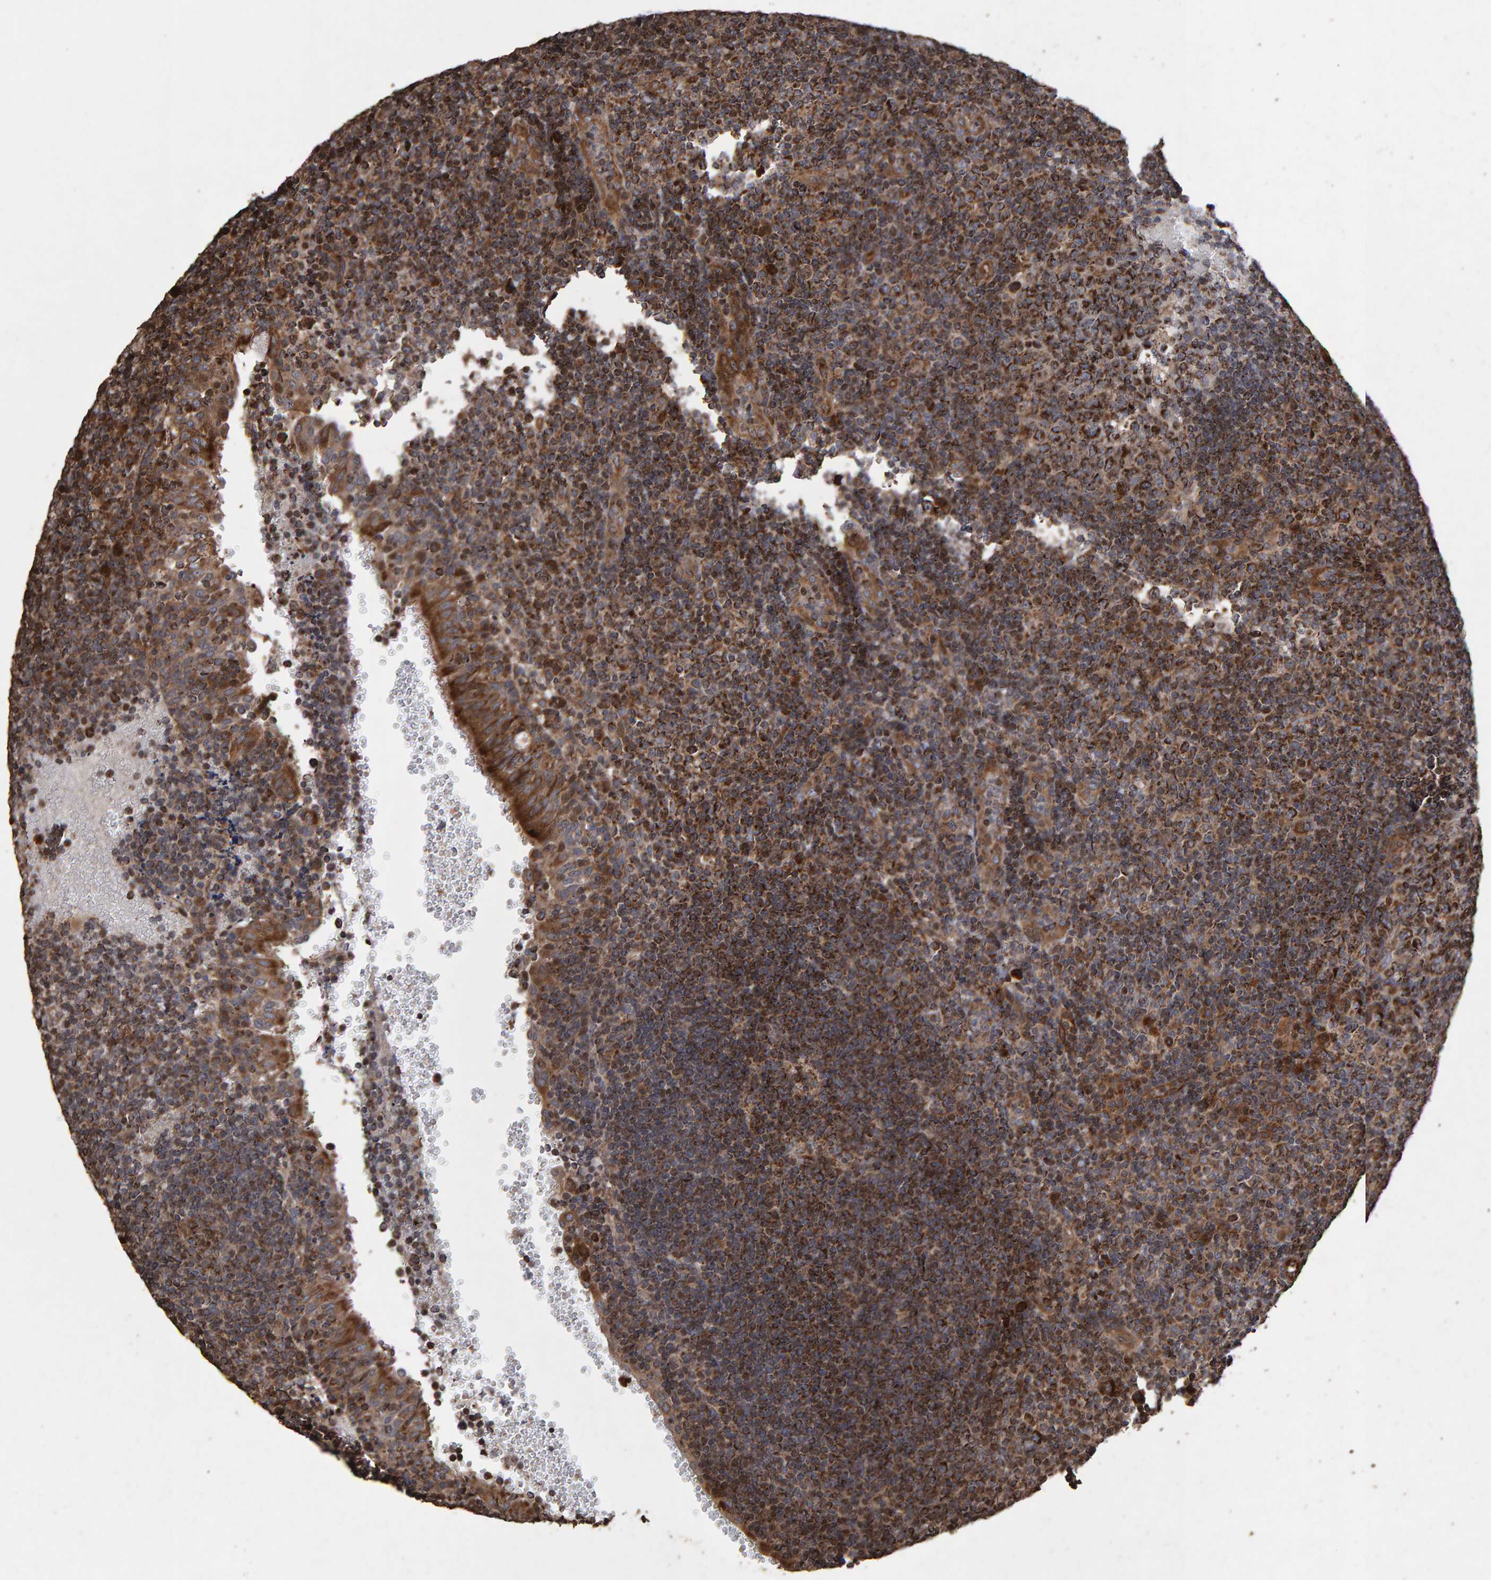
{"staining": {"intensity": "moderate", "quantity": ">75%", "location": "cytoplasmic/membranous"}, "tissue": "tonsil", "cell_type": "Germinal center cells", "image_type": "normal", "snomed": [{"axis": "morphology", "description": "Normal tissue, NOS"}, {"axis": "topography", "description": "Tonsil"}], "caption": "Protein expression analysis of normal tonsil shows moderate cytoplasmic/membranous positivity in approximately >75% of germinal center cells.", "gene": "OSBP2", "patient": {"sex": "female", "age": 40}}